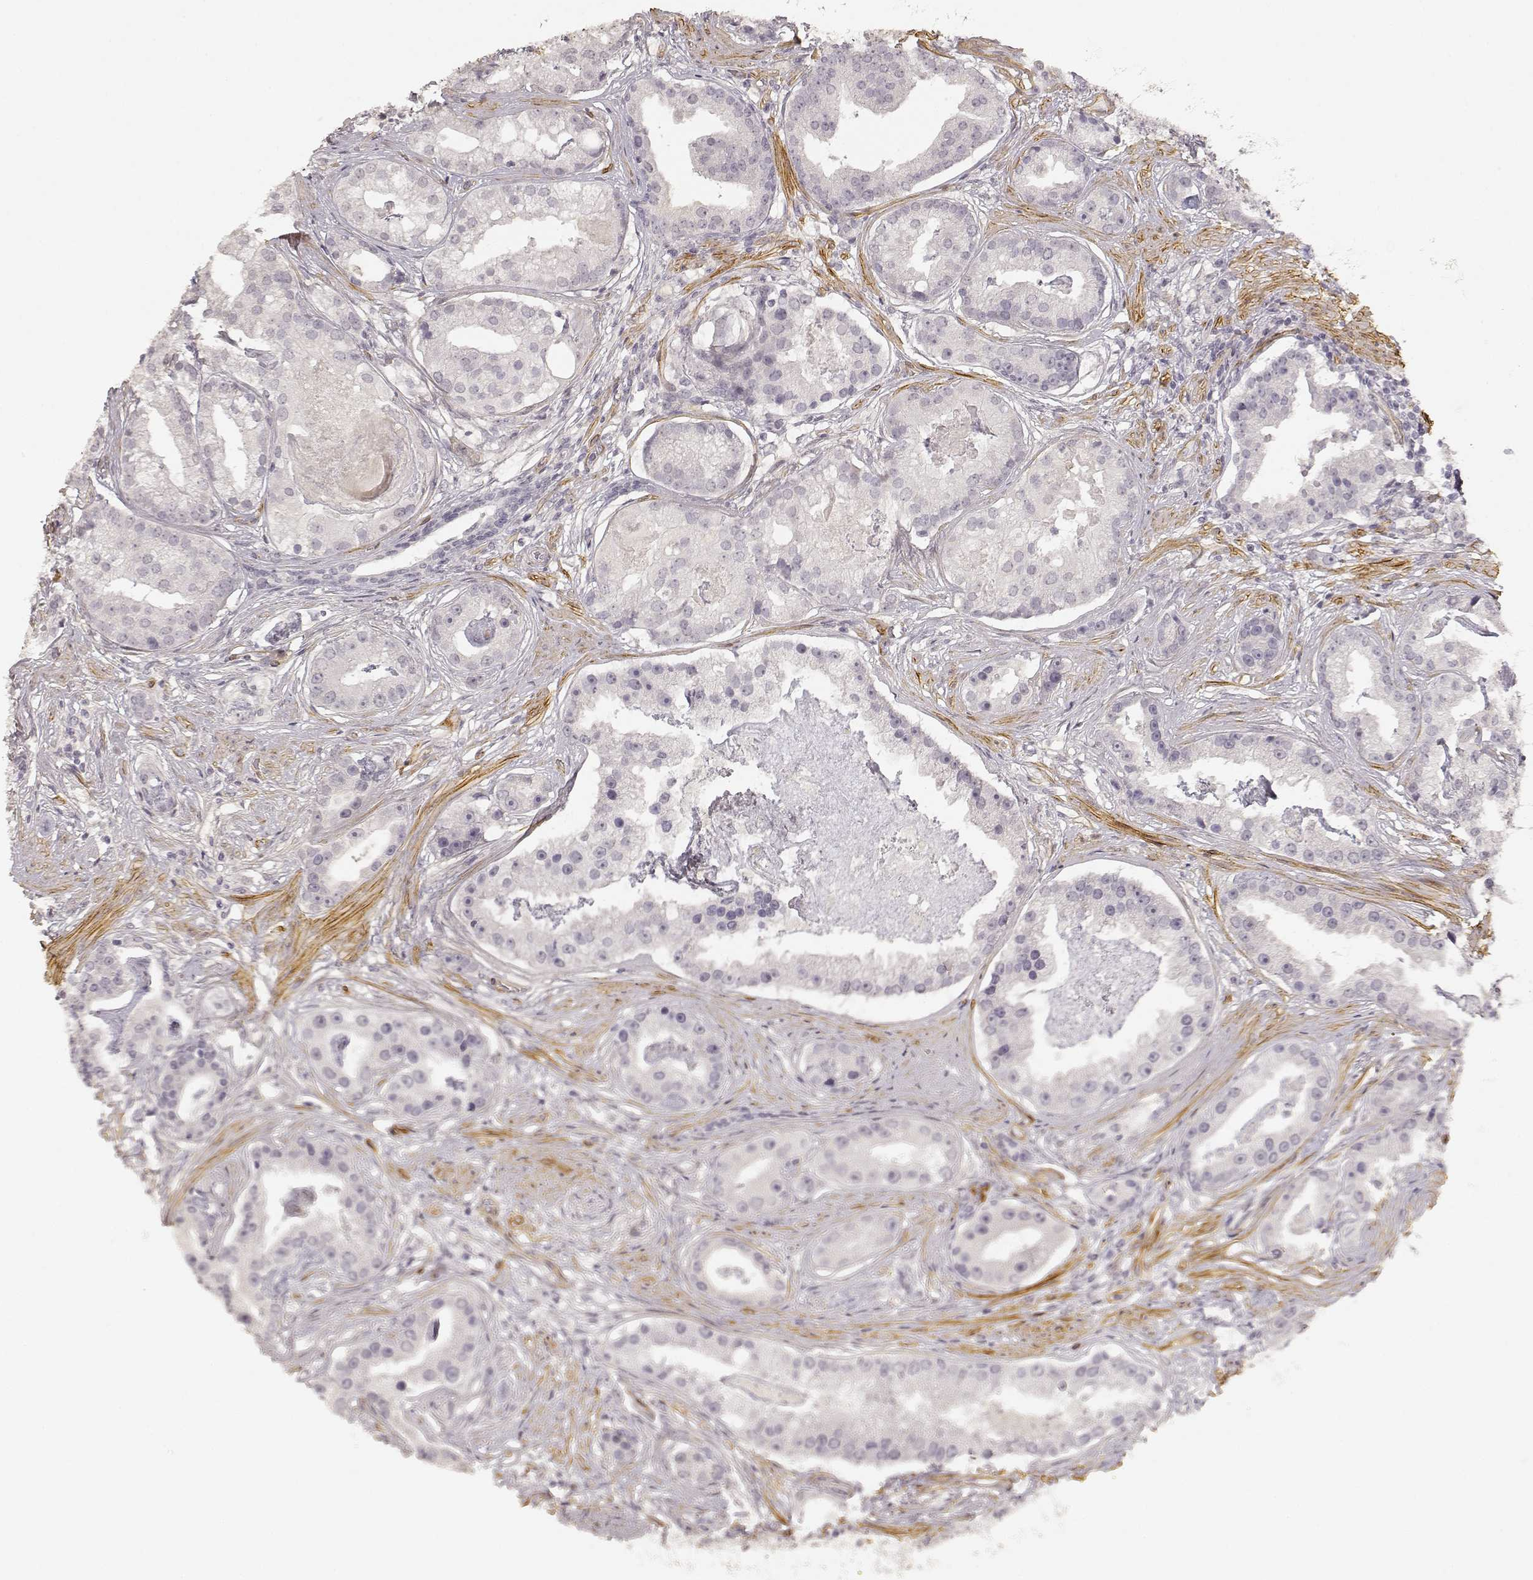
{"staining": {"intensity": "negative", "quantity": "none", "location": "none"}, "tissue": "prostate cancer", "cell_type": "Tumor cells", "image_type": "cancer", "snomed": [{"axis": "morphology", "description": "Adenocarcinoma, NOS"}, {"axis": "topography", "description": "Prostate and seminal vesicle, NOS"}, {"axis": "topography", "description": "Prostate"}], "caption": "The image shows no staining of tumor cells in adenocarcinoma (prostate).", "gene": "LAMA4", "patient": {"sex": "male", "age": 44}}